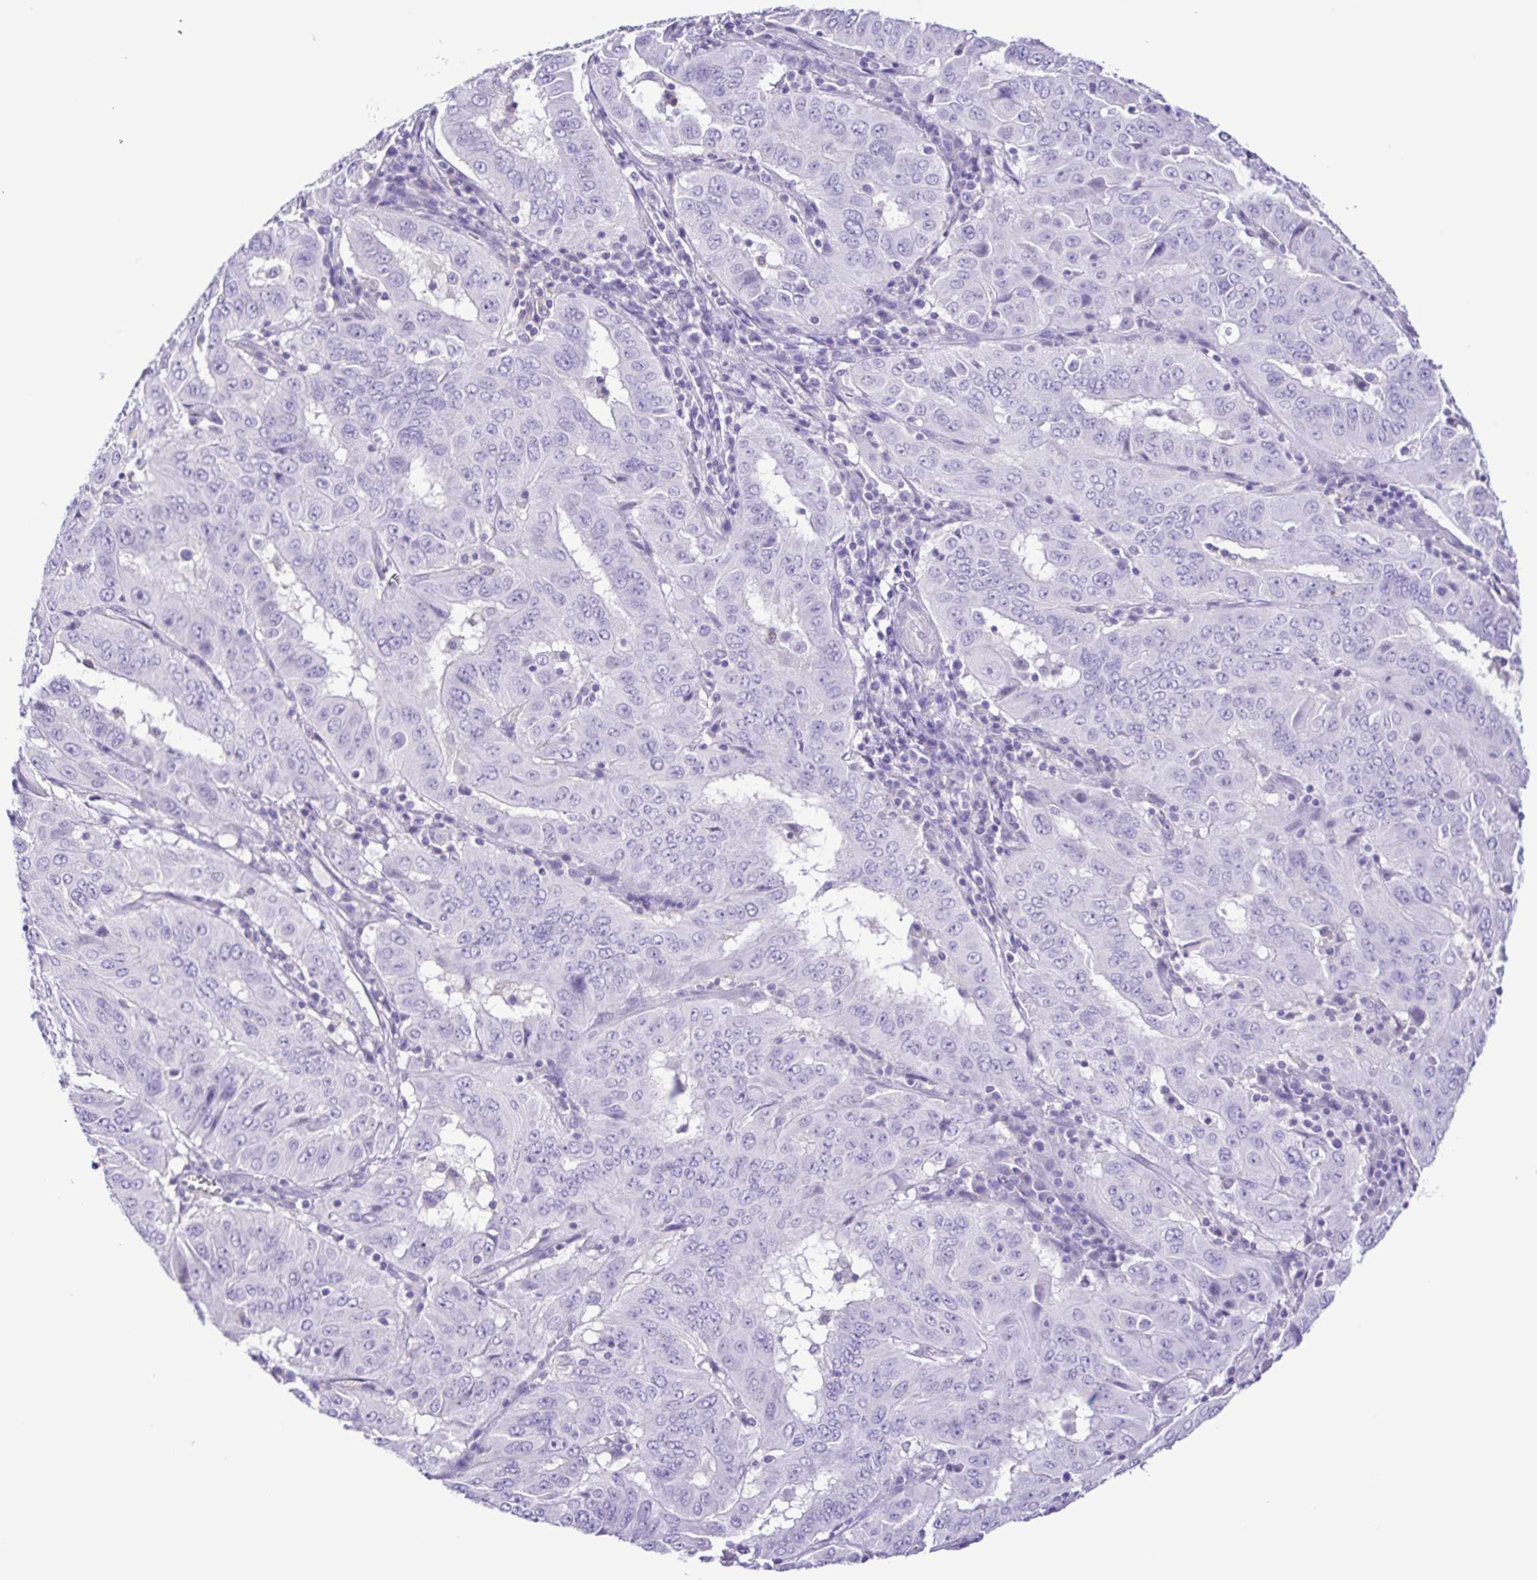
{"staining": {"intensity": "negative", "quantity": "none", "location": "none"}, "tissue": "pancreatic cancer", "cell_type": "Tumor cells", "image_type": "cancer", "snomed": [{"axis": "morphology", "description": "Adenocarcinoma, NOS"}, {"axis": "topography", "description": "Pancreas"}], "caption": "Protein analysis of adenocarcinoma (pancreatic) exhibits no significant expression in tumor cells.", "gene": "CYP17A1", "patient": {"sex": "male", "age": 63}}